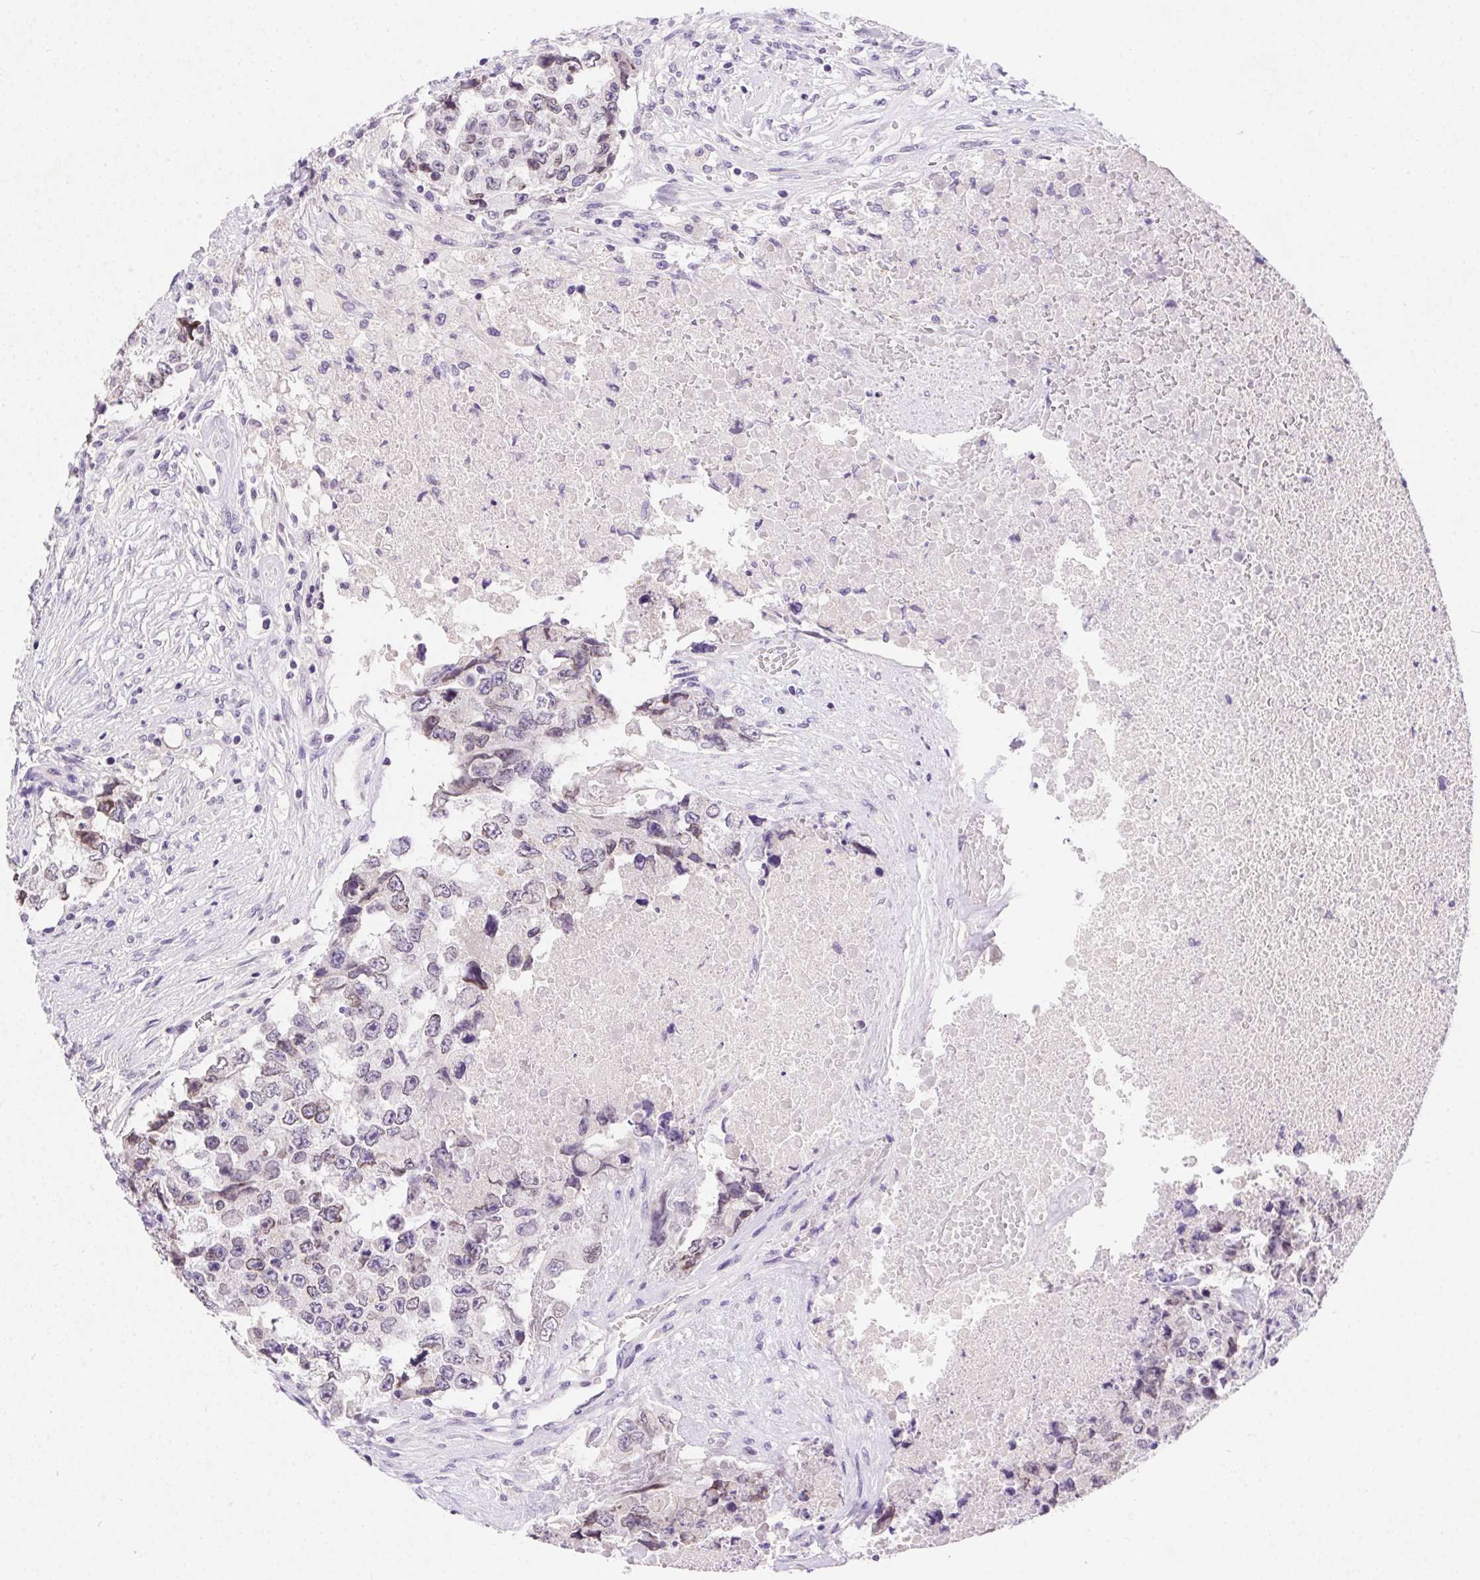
{"staining": {"intensity": "negative", "quantity": "none", "location": "none"}, "tissue": "testis cancer", "cell_type": "Tumor cells", "image_type": "cancer", "snomed": [{"axis": "morphology", "description": "Carcinoma, Embryonal, NOS"}, {"axis": "topography", "description": "Testis"}], "caption": "This is an IHC photomicrograph of human testis cancer (embryonal carcinoma). There is no expression in tumor cells.", "gene": "SSTR4", "patient": {"sex": "male", "age": 24}}